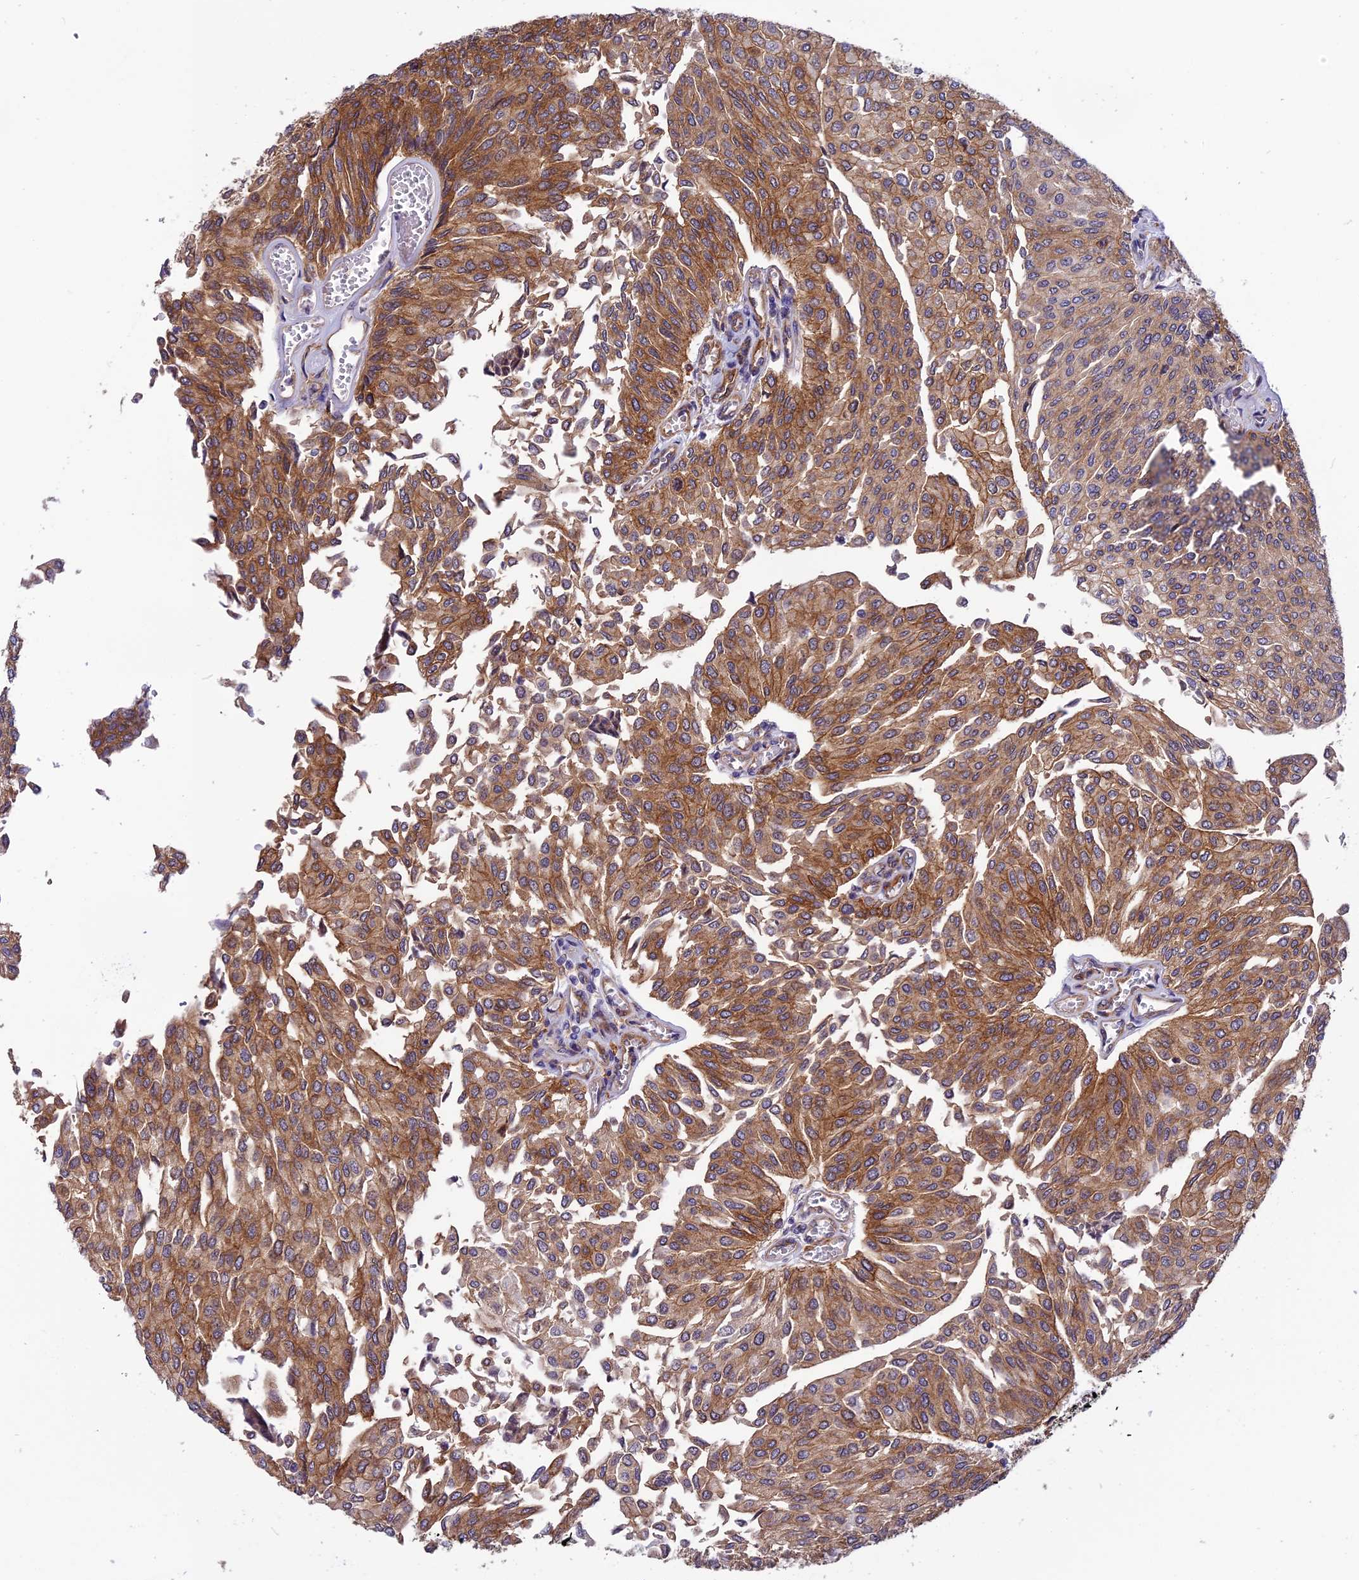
{"staining": {"intensity": "strong", "quantity": "25%-75%", "location": "cytoplasmic/membranous"}, "tissue": "urothelial cancer", "cell_type": "Tumor cells", "image_type": "cancer", "snomed": [{"axis": "morphology", "description": "Urothelial carcinoma, High grade"}, {"axis": "topography", "description": "Urinary bladder"}], "caption": "A high amount of strong cytoplasmic/membranous positivity is seen in approximately 25%-75% of tumor cells in high-grade urothelial carcinoma tissue.", "gene": "EHBP1L1", "patient": {"sex": "female", "age": 79}}